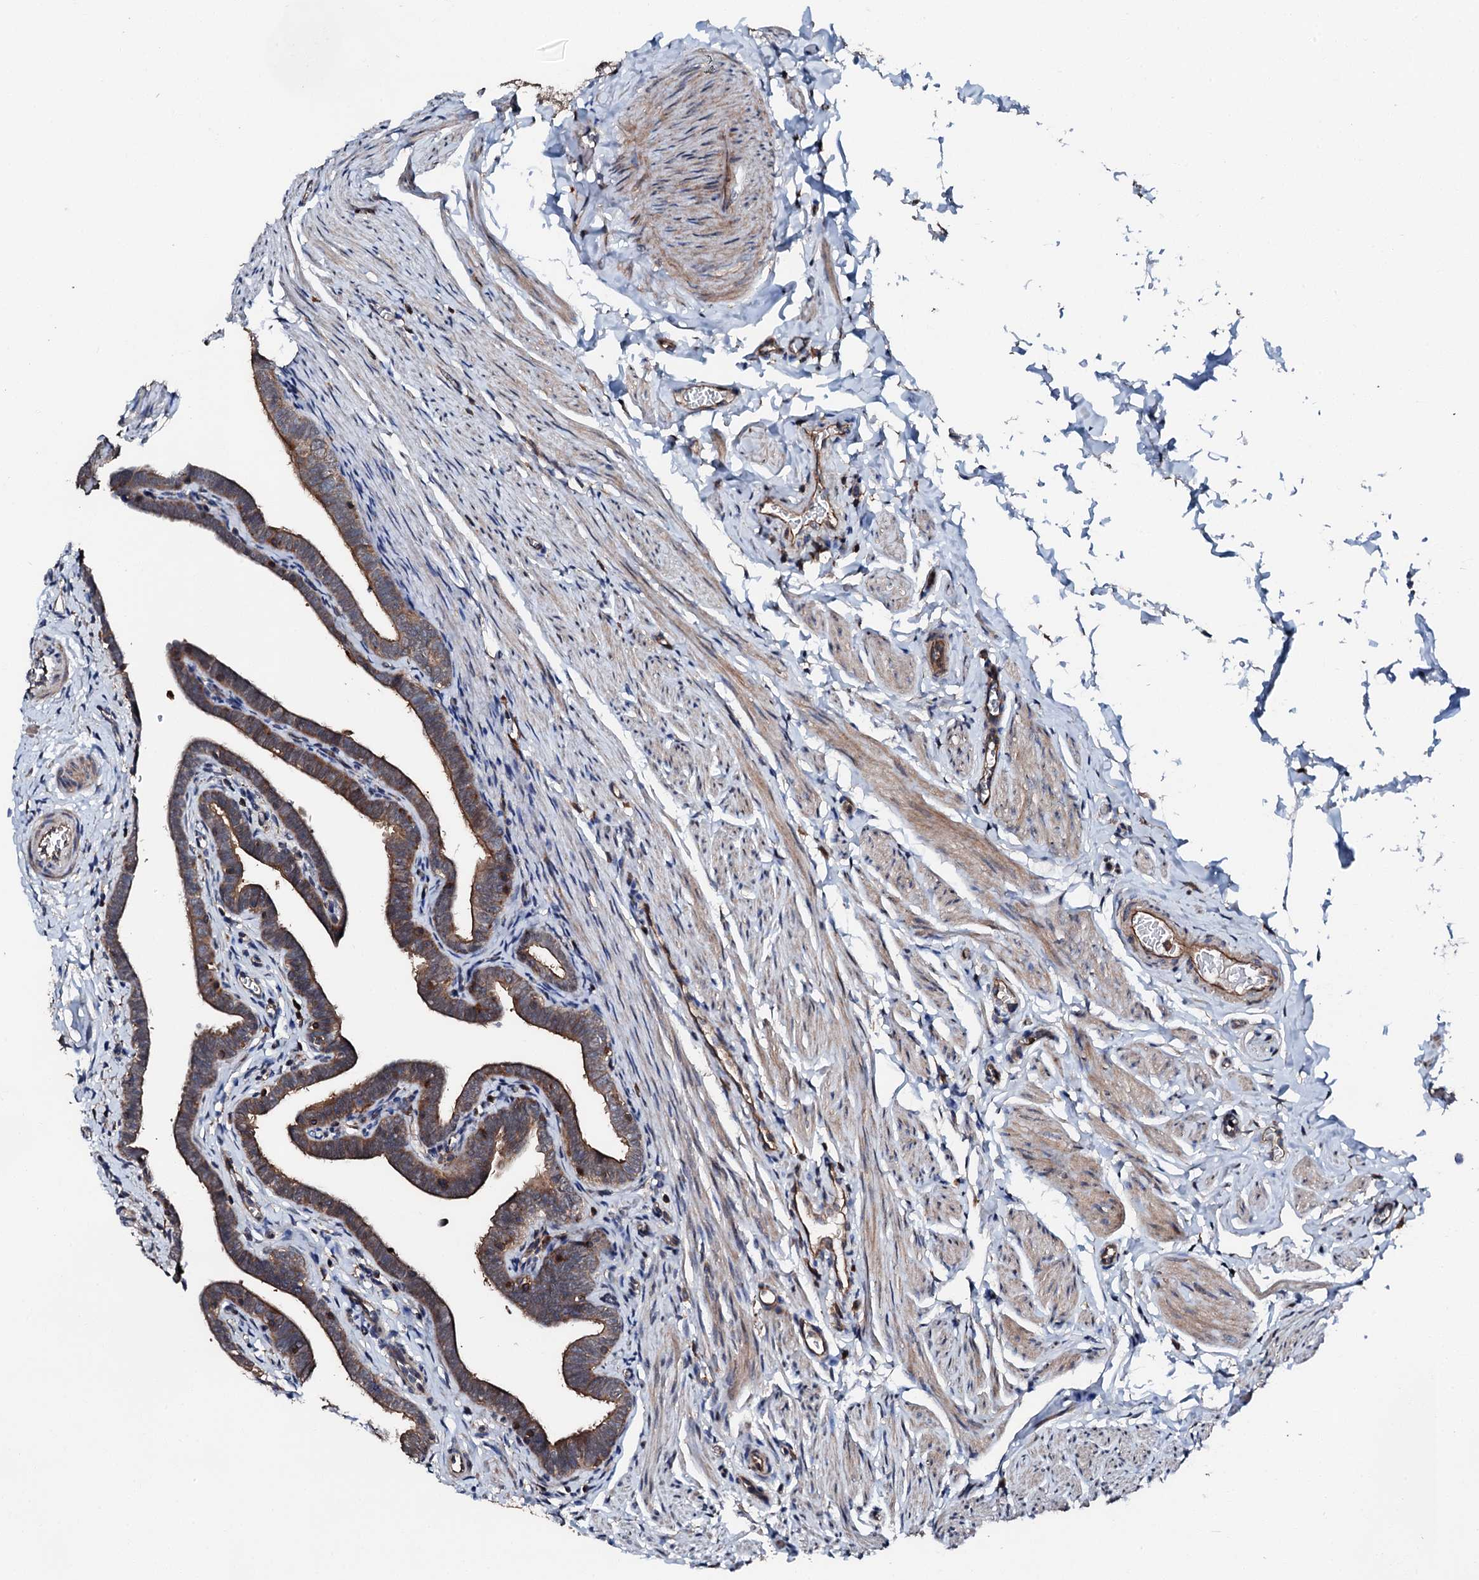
{"staining": {"intensity": "moderate", "quantity": ">75%", "location": "cytoplasmic/membranous"}, "tissue": "fallopian tube", "cell_type": "Glandular cells", "image_type": "normal", "snomed": [{"axis": "morphology", "description": "Normal tissue, NOS"}, {"axis": "topography", "description": "Fallopian tube"}], "caption": "DAB (3,3'-diaminobenzidine) immunohistochemical staining of unremarkable fallopian tube exhibits moderate cytoplasmic/membranous protein positivity in approximately >75% of glandular cells. The staining was performed using DAB to visualize the protein expression in brown, while the nuclei were stained in blue with hematoxylin (Magnification: 20x).", "gene": "FGD4", "patient": {"sex": "female", "age": 36}}